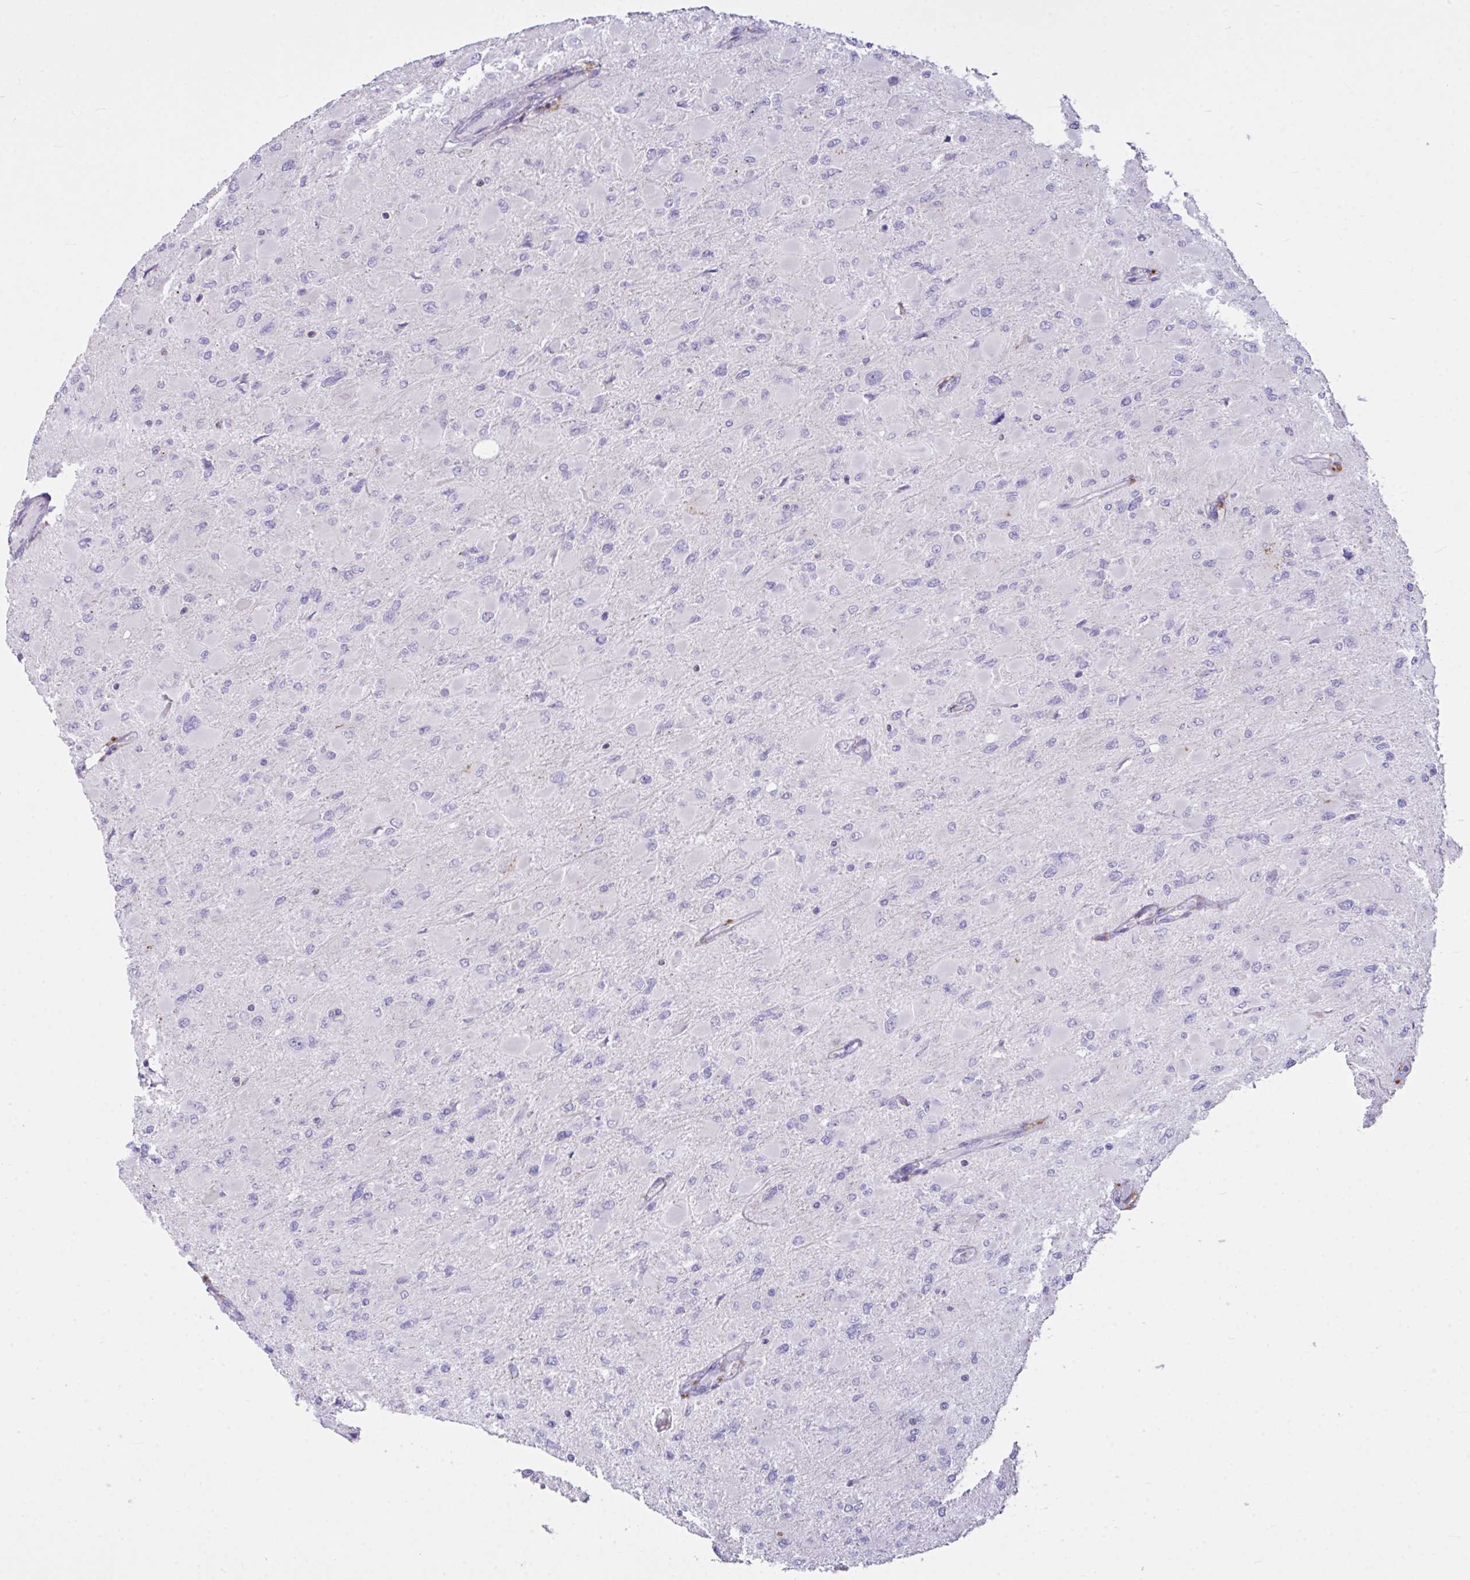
{"staining": {"intensity": "negative", "quantity": "none", "location": "none"}, "tissue": "glioma", "cell_type": "Tumor cells", "image_type": "cancer", "snomed": [{"axis": "morphology", "description": "Glioma, malignant, High grade"}, {"axis": "topography", "description": "Cerebral cortex"}], "caption": "DAB immunohistochemical staining of human high-grade glioma (malignant) demonstrates no significant expression in tumor cells. (DAB (3,3'-diaminobenzidine) immunohistochemistry (IHC), high magnification).", "gene": "D2HGDH", "patient": {"sex": "female", "age": 36}}